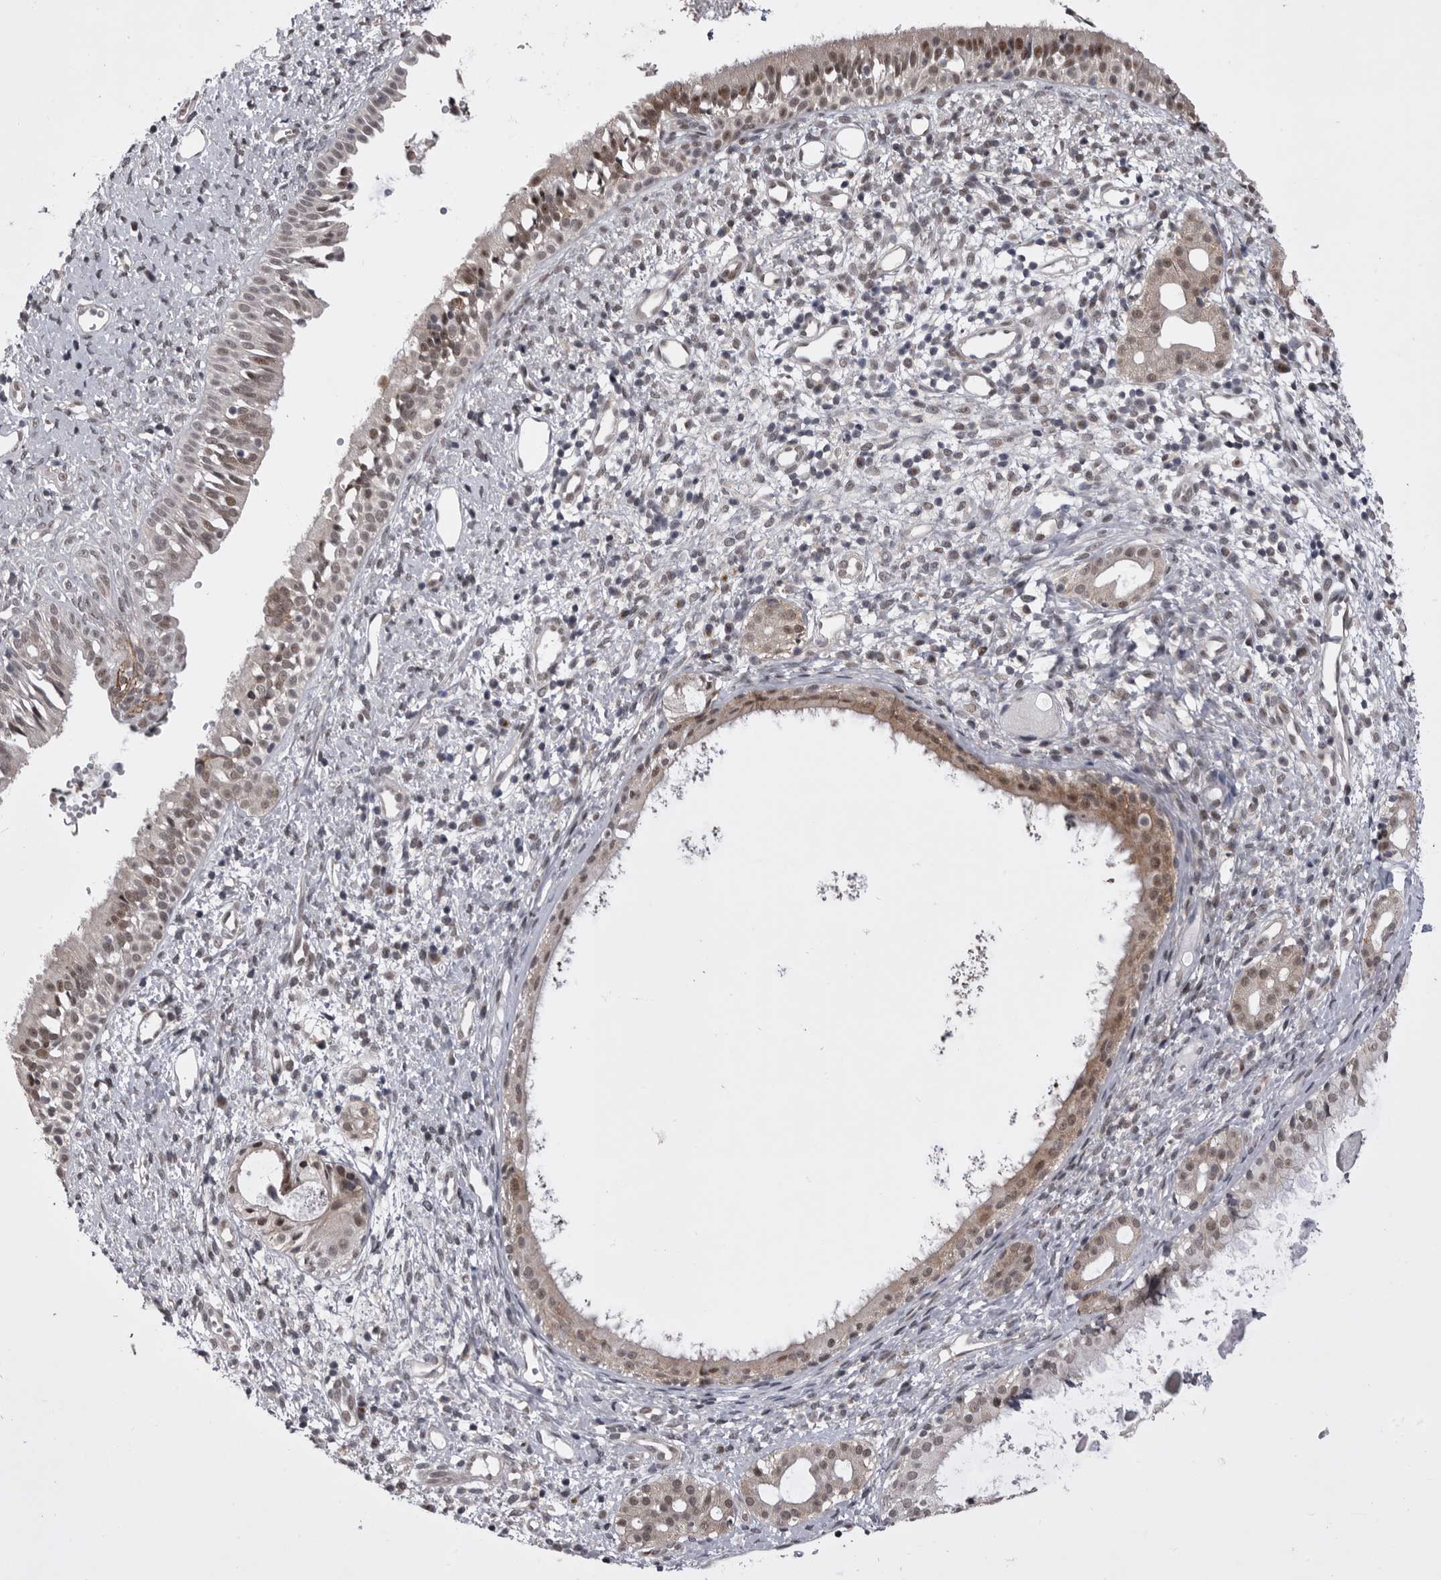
{"staining": {"intensity": "weak", "quantity": "25%-75%", "location": "cytoplasmic/membranous,nuclear"}, "tissue": "nasopharynx", "cell_type": "Respiratory epithelial cells", "image_type": "normal", "snomed": [{"axis": "morphology", "description": "Normal tissue, NOS"}, {"axis": "topography", "description": "Nasopharynx"}], "caption": "IHC micrograph of normal nasopharynx stained for a protein (brown), which demonstrates low levels of weak cytoplasmic/membranous,nuclear staining in approximately 25%-75% of respiratory epithelial cells.", "gene": "PRPF3", "patient": {"sex": "male", "age": 22}}